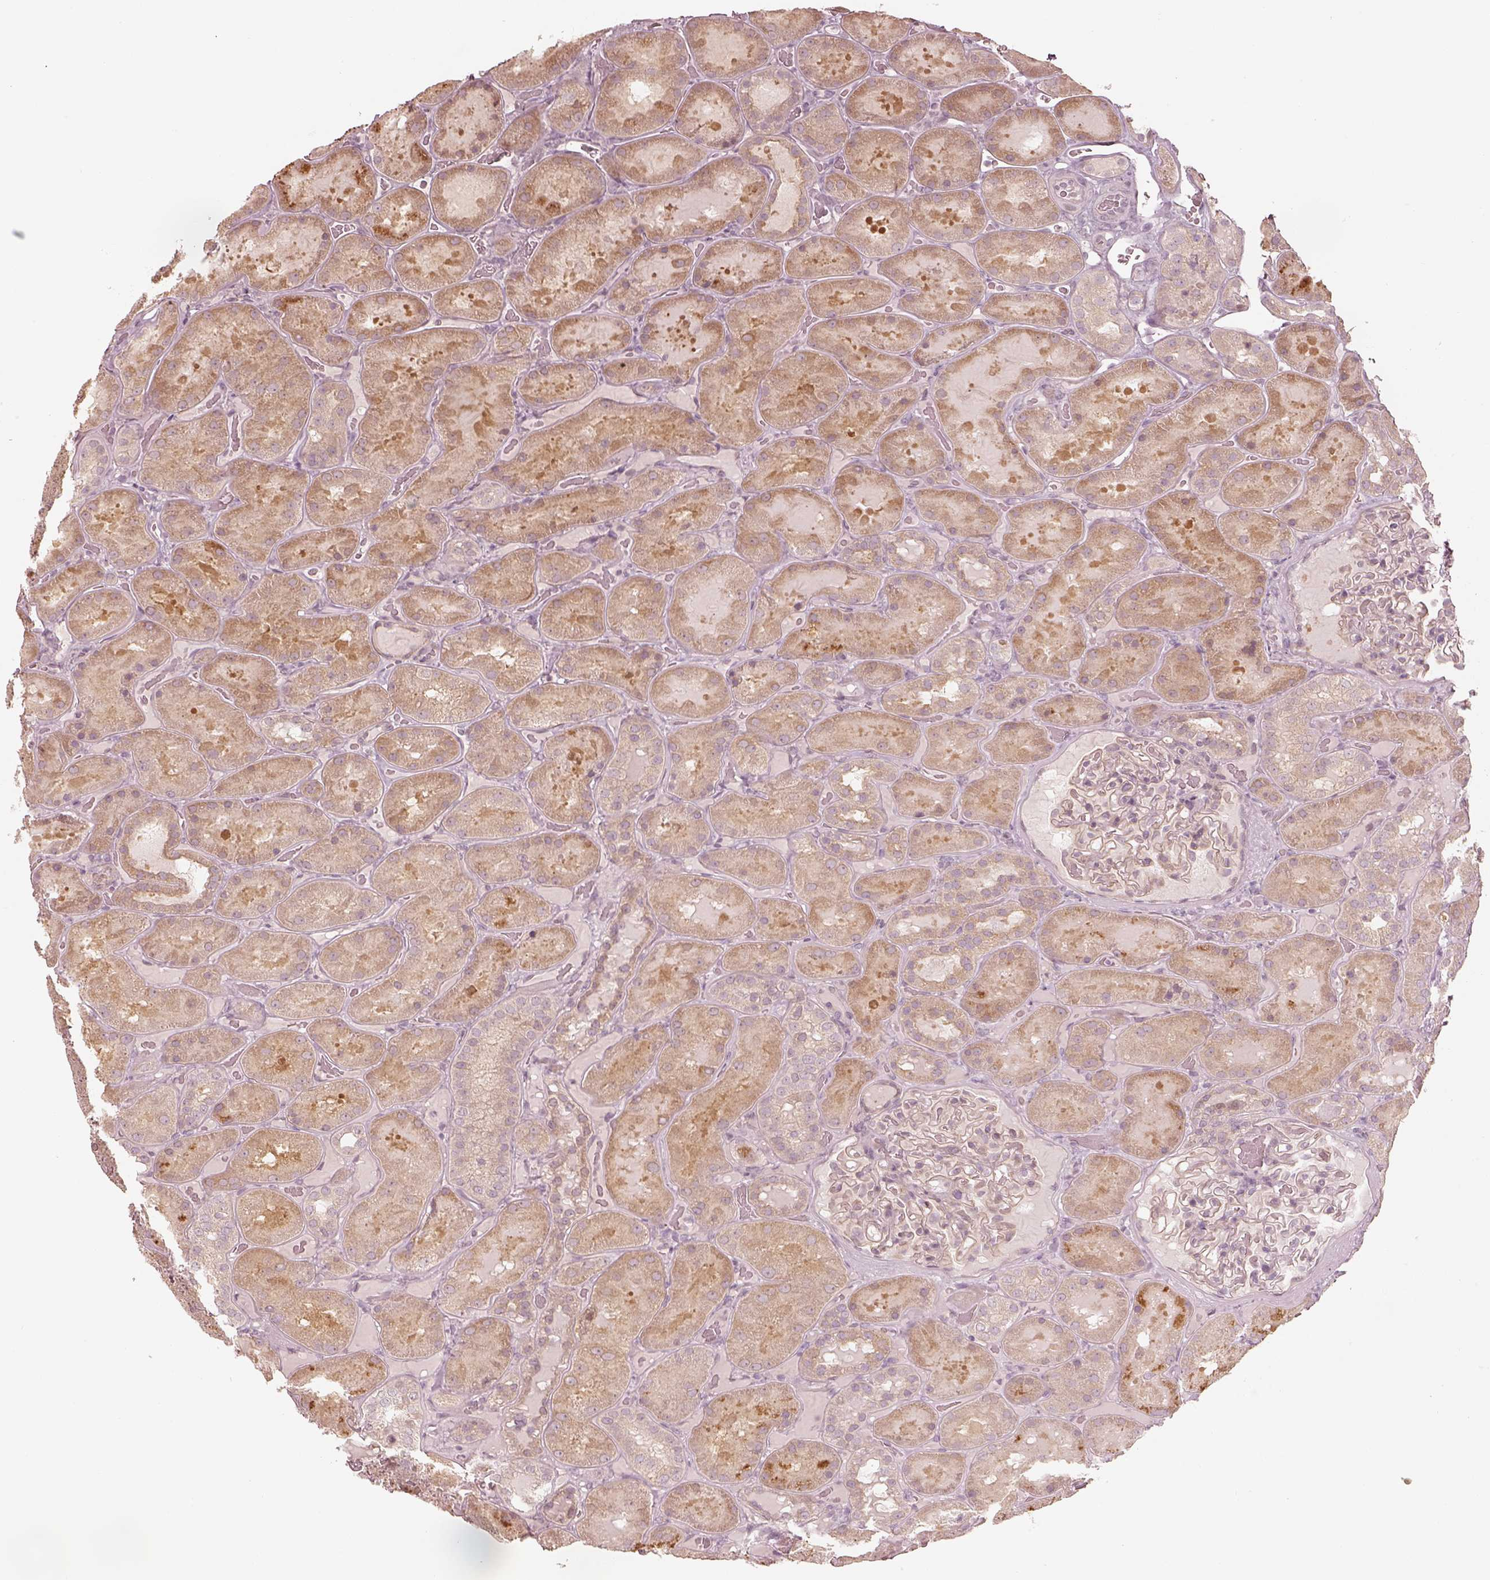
{"staining": {"intensity": "negative", "quantity": "none", "location": "none"}, "tissue": "kidney", "cell_type": "Cells in glomeruli", "image_type": "normal", "snomed": [{"axis": "morphology", "description": "Normal tissue, NOS"}, {"axis": "topography", "description": "Kidney"}], "caption": "Human kidney stained for a protein using immunohistochemistry shows no expression in cells in glomeruli.", "gene": "ACACB", "patient": {"sex": "male", "age": 73}}